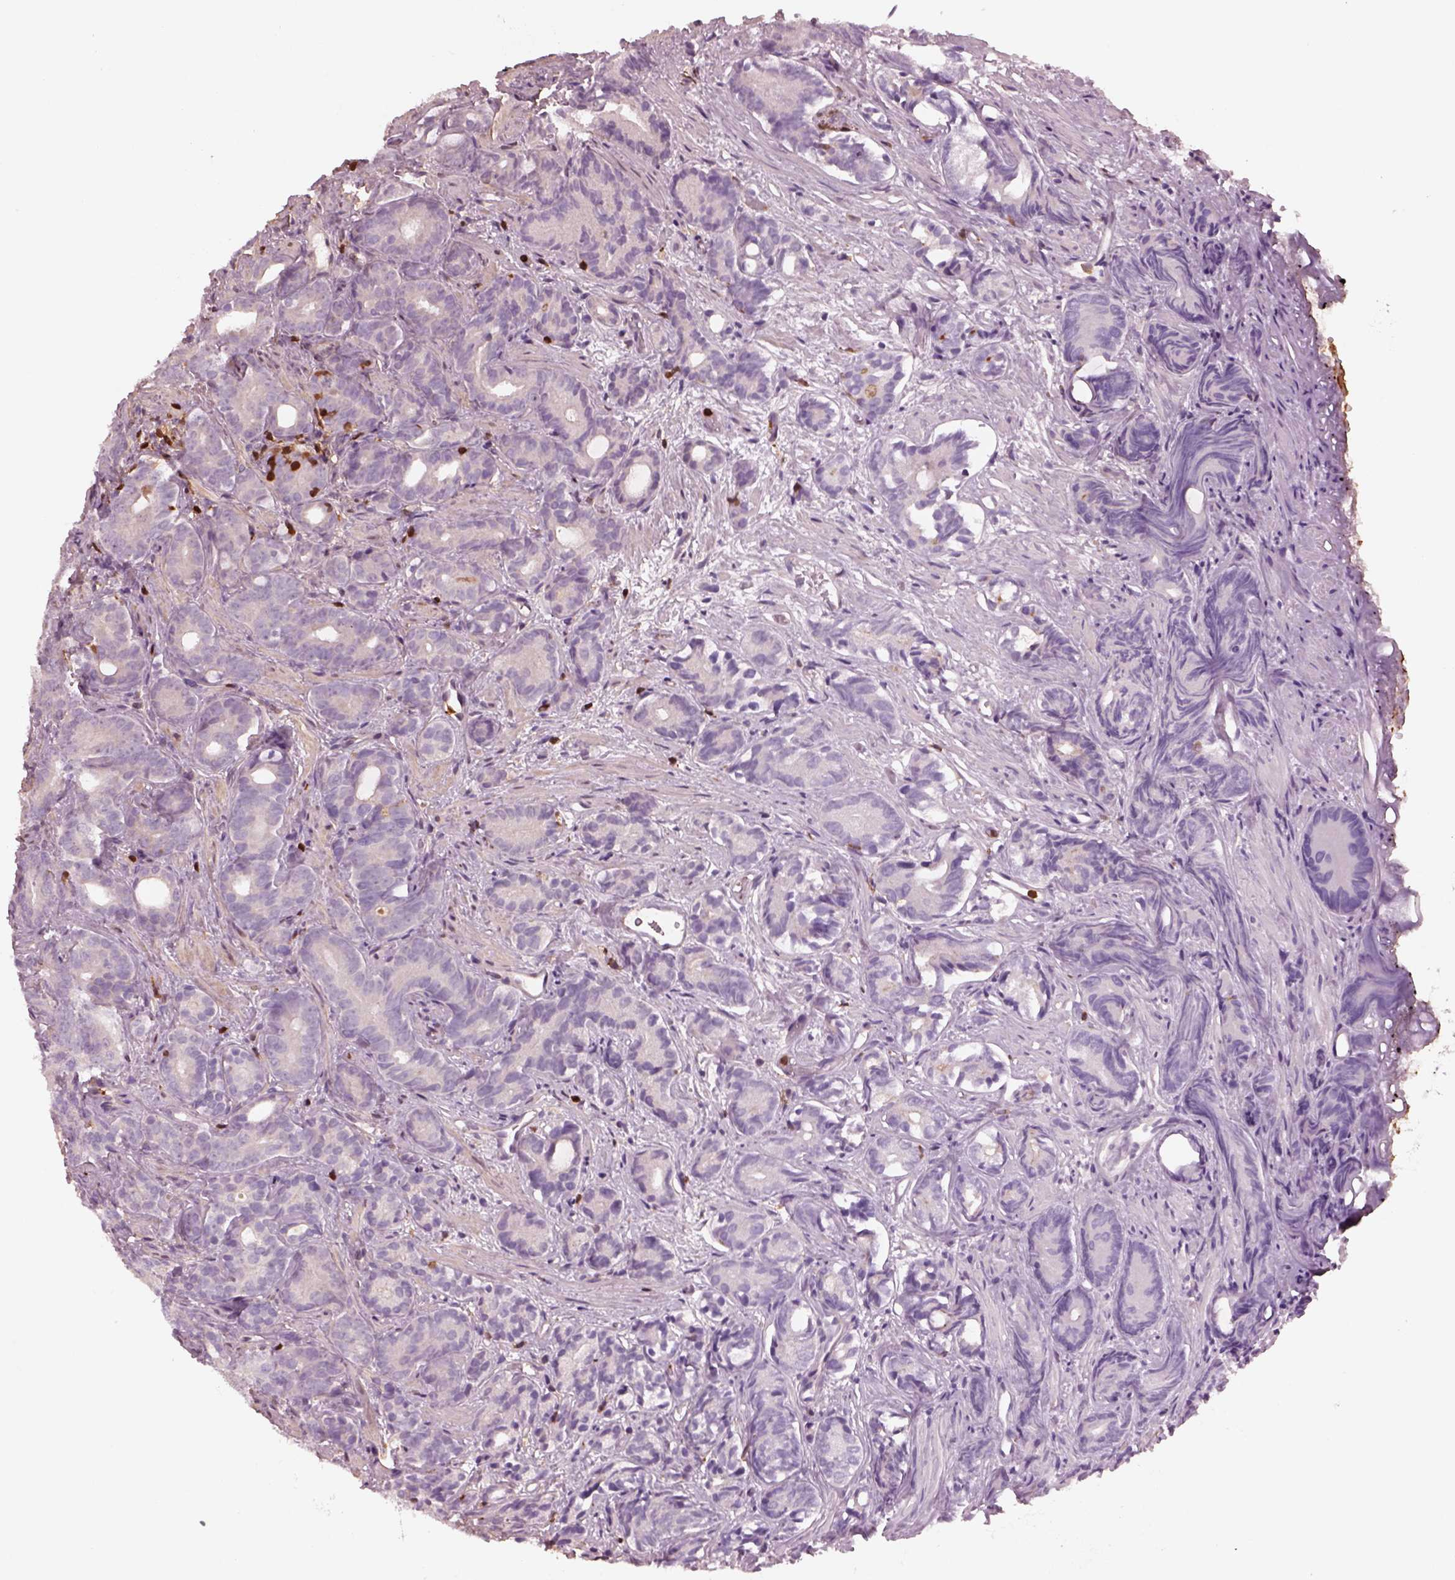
{"staining": {"intensity": "negative", "quantity": "none", "location": "none"}, "tissue": "prostate cancer", "cell_type": "Tumor cells", "image_type": "cancer", "snomed": [{"axis": "morphology", "description": "Adenocarcinoma, High grade"}, {"axis": "topography", "description": "Prostate"}], "caption": "Immunohistochemistry image of neoplastic tissue: human prostate high-grade adenocarcinoma stained with DAB (3,3'-diaminobenzidine) demonstrates no significant protein expression in tumor cells. Nuclei are stained in blue.", "gene": "IL31RA", "patient": {"sex": "male", "age": 84}}